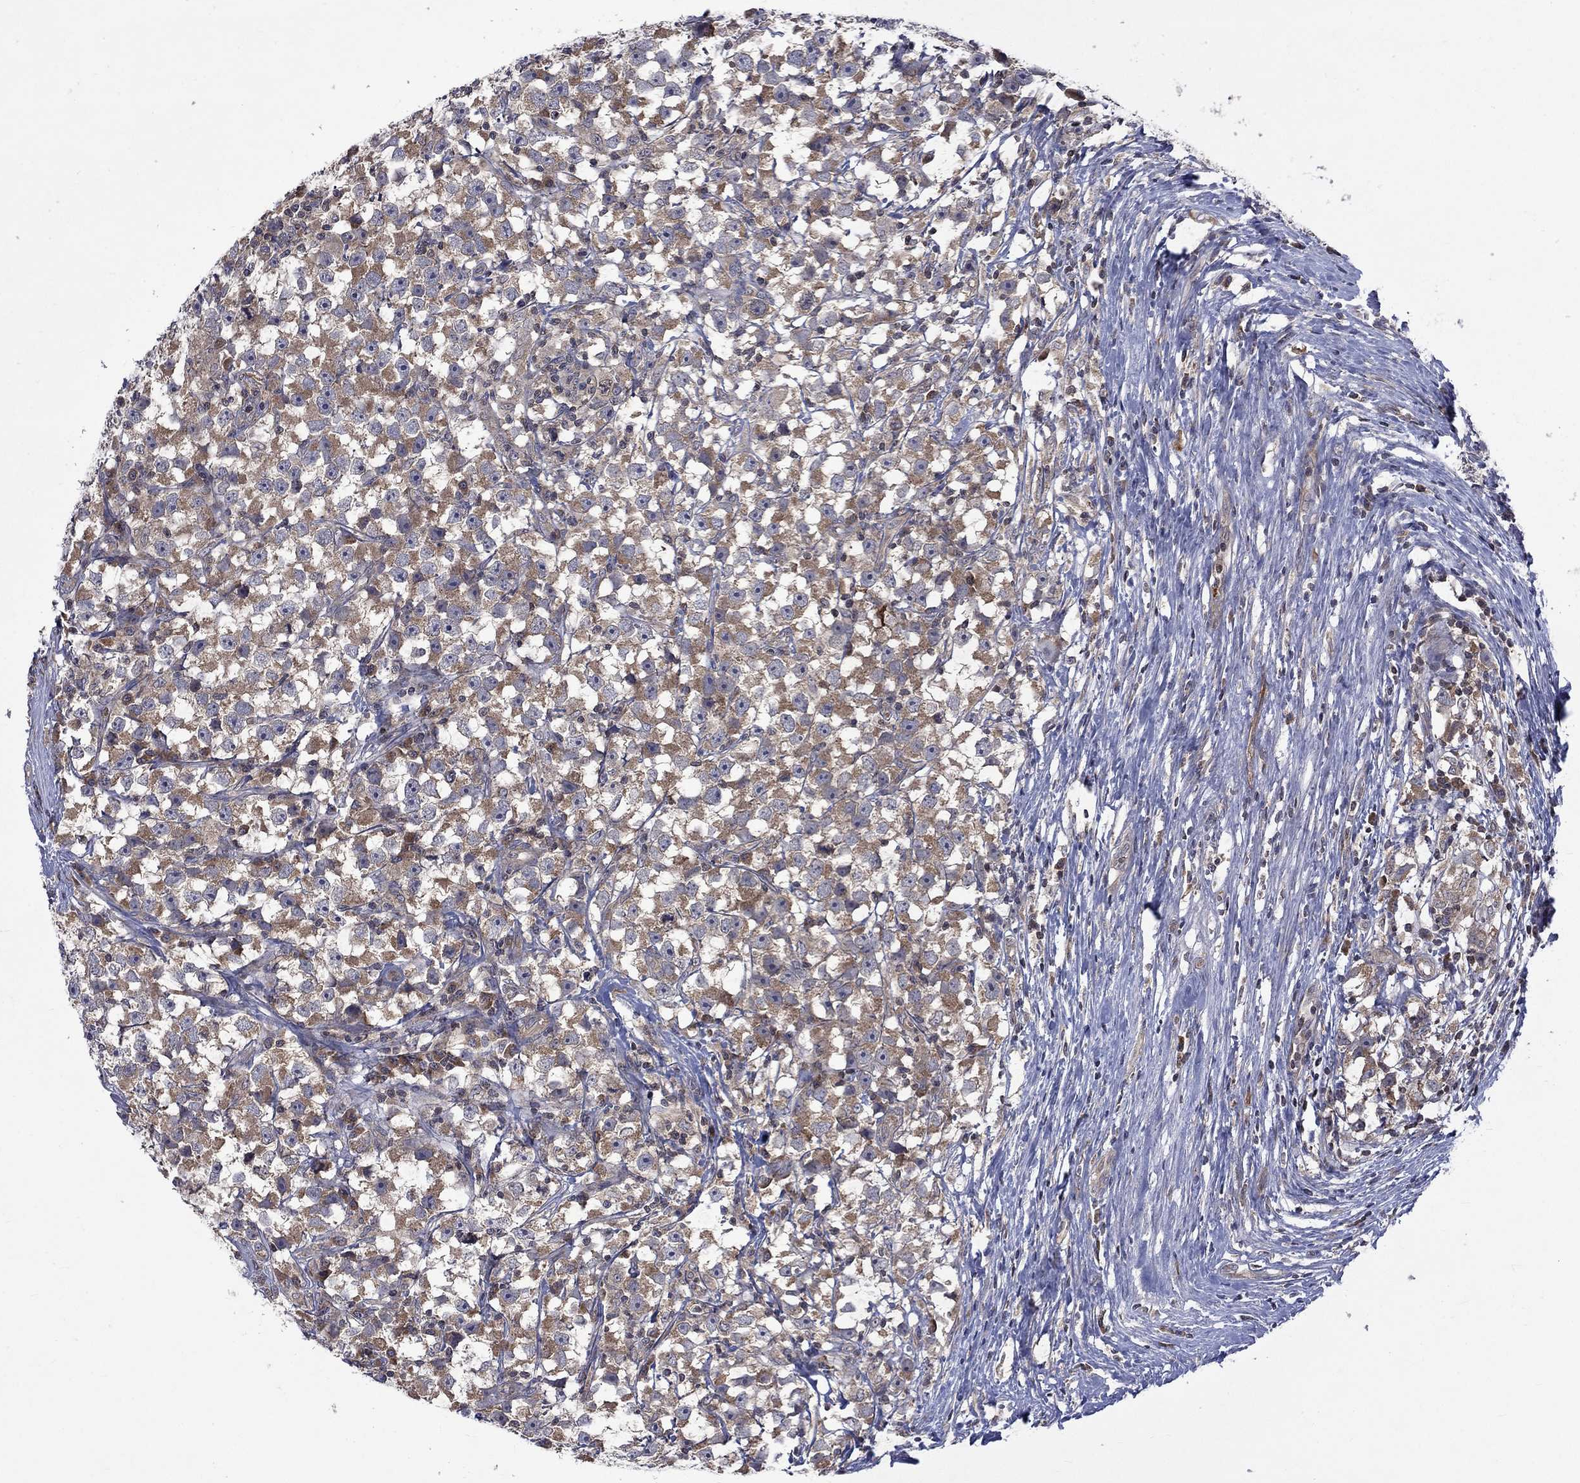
{"staining": {"intensity": "moderate", "quantity": ">75%", "location": "cytoplasmic/membranous"}, "tissue": "testis cancer", "cell_type": "Tumor cells", "image_type": "cancer", "snomed": [{"axis": "morphology", "description": "Seminoma, NOS"}, {"axis": "topography", "description": "Testis"}], "caption": "Protein expression by immunohistochemistry (IHC) reveals moderate cytoplasmic/membranous staining in about >75% of tumor cells in testis seminoma.", "gene": "TMEM33", "patient": {"sex": "male", "age": 33}}